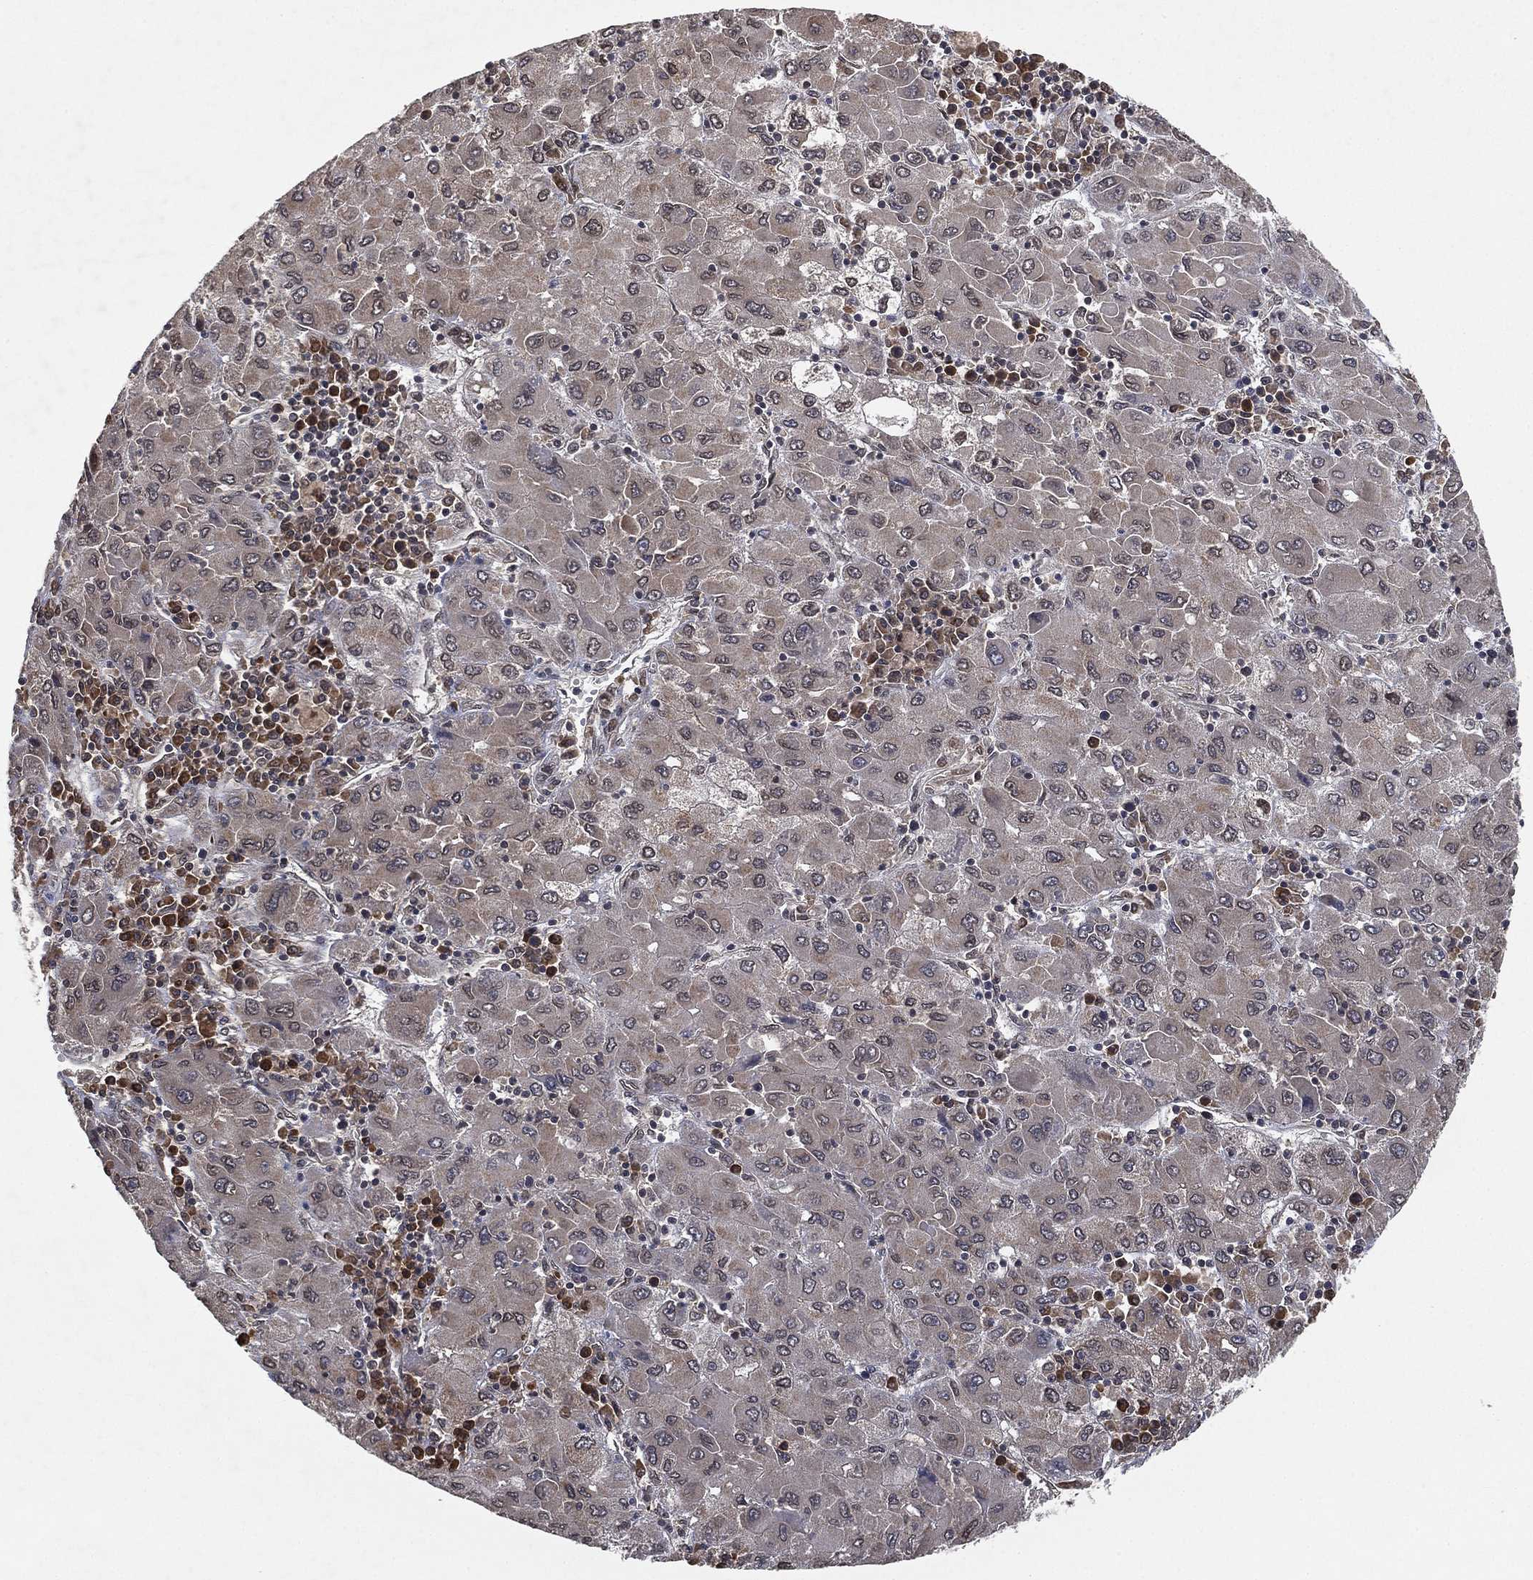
{"staining": {"intensity": "negative", "quantity": "none", "location": "none"}, "tissue": "liver cancer", "cell_type": "Tumor cells", "image_type": "cancer", "snomed": [{"axis": "morphology", "description": "Carcinoma, Hepatocellular, NOS"}, {"axis": "topography", "description": "Liver"}], "caption": "DAB immunohistochemical staining of human hepatocellular carcinoma (liver) shows no significant staining in tumor cells.", "gene": "UBA5", "patient": {"sex": "male", "age": 75}}